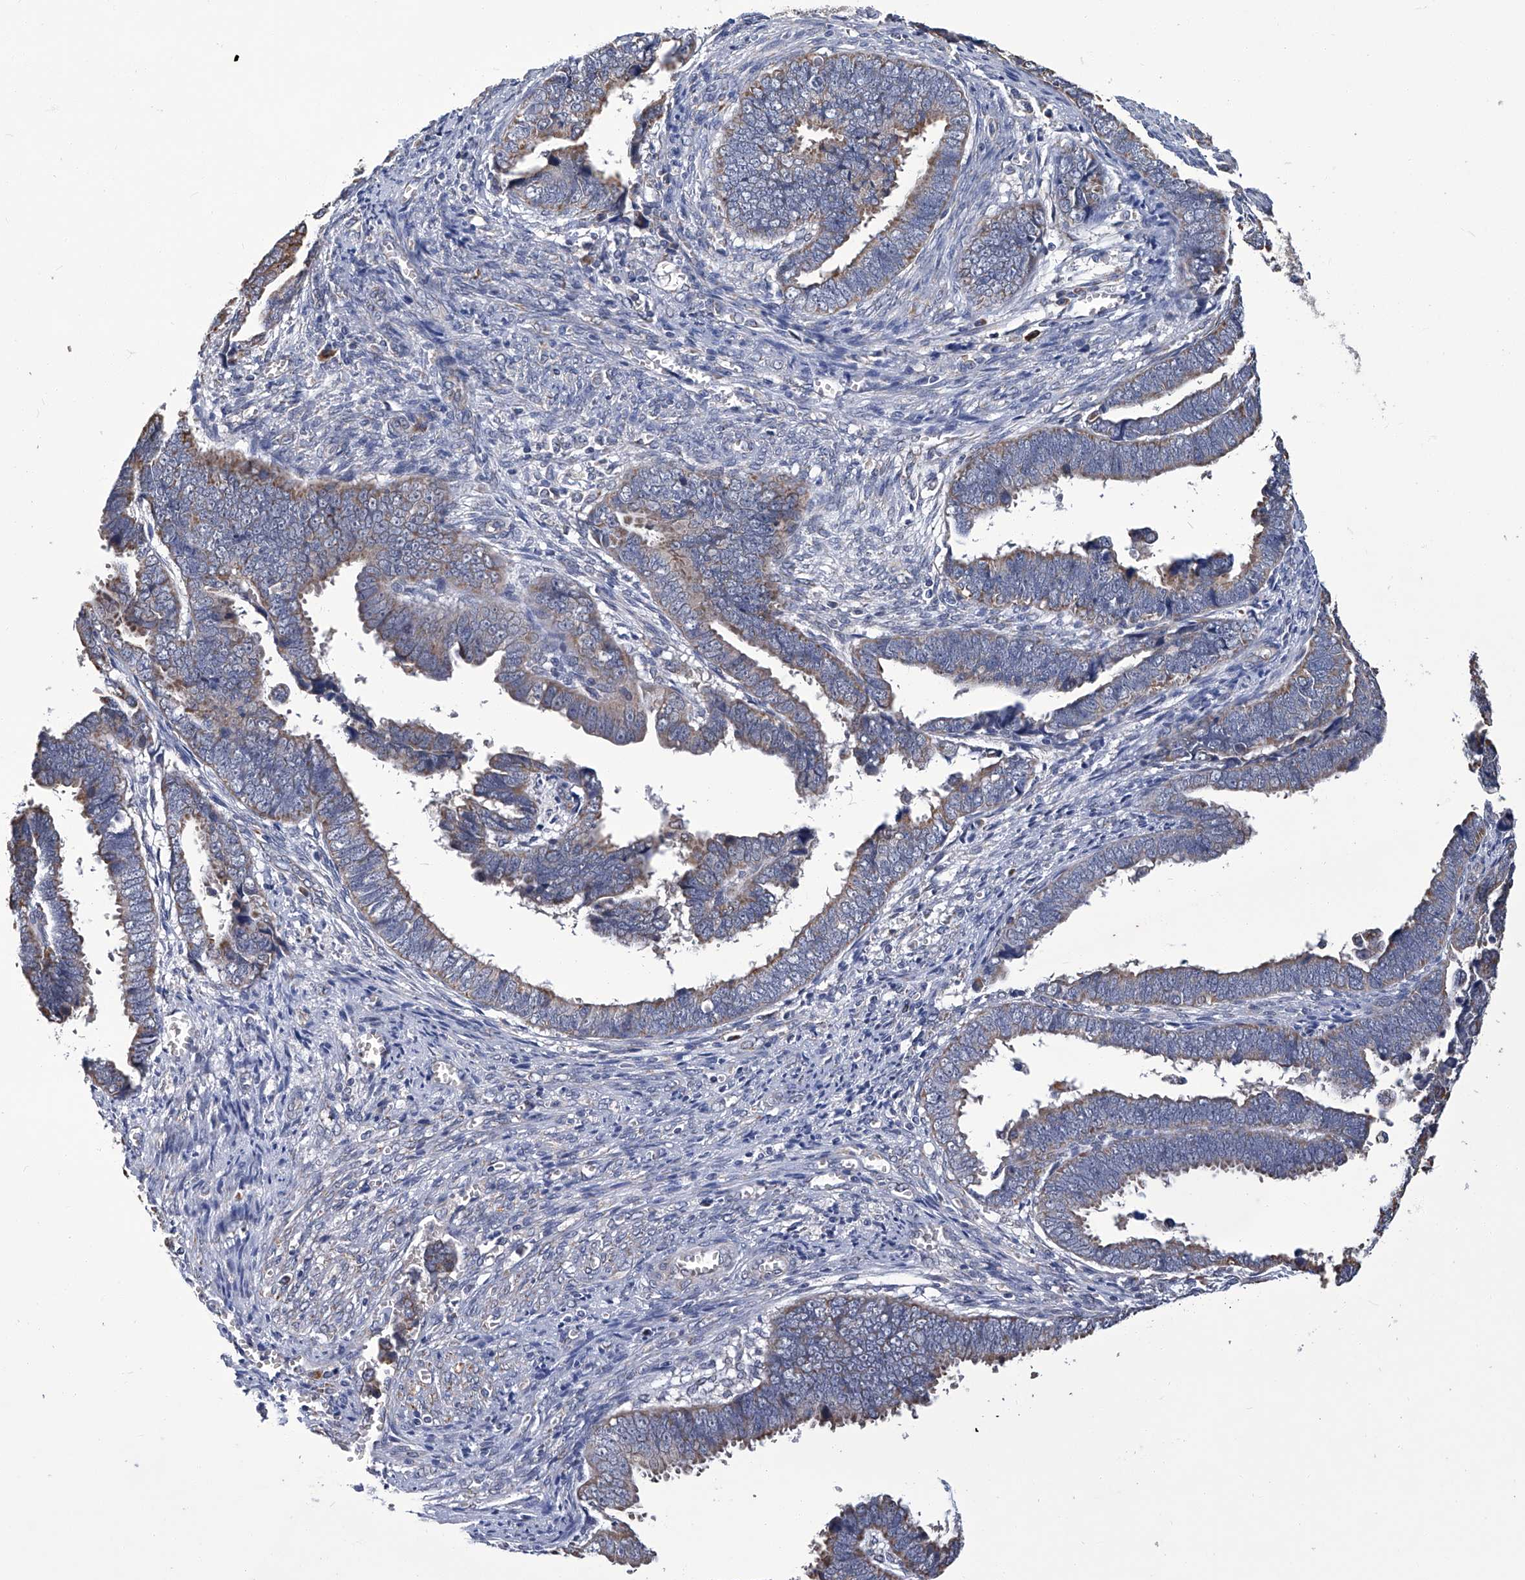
{"staining": {"intensity": "weak", "quantity": ">75%", "location": "cytoplasmic/membranous"}, "tissue": "endometrial cancer", "cell_type": "Tumor cells", "image_type": "cancer", "snomed": [{"axis": "morphology", "description": "Adenocarcinoma, NOS"}, {"axis": "topography", "description": "Endometrium"}], "caption": "Approximately >75% of tumor cells in endometrial cancer (adenocarcinoma) exhibit weak cytoplasmic/membranous protein staining as visualized by brown immunohistochemical staining.", "gene": "OAT", "patient": {"sex": "female", "age": 75}}